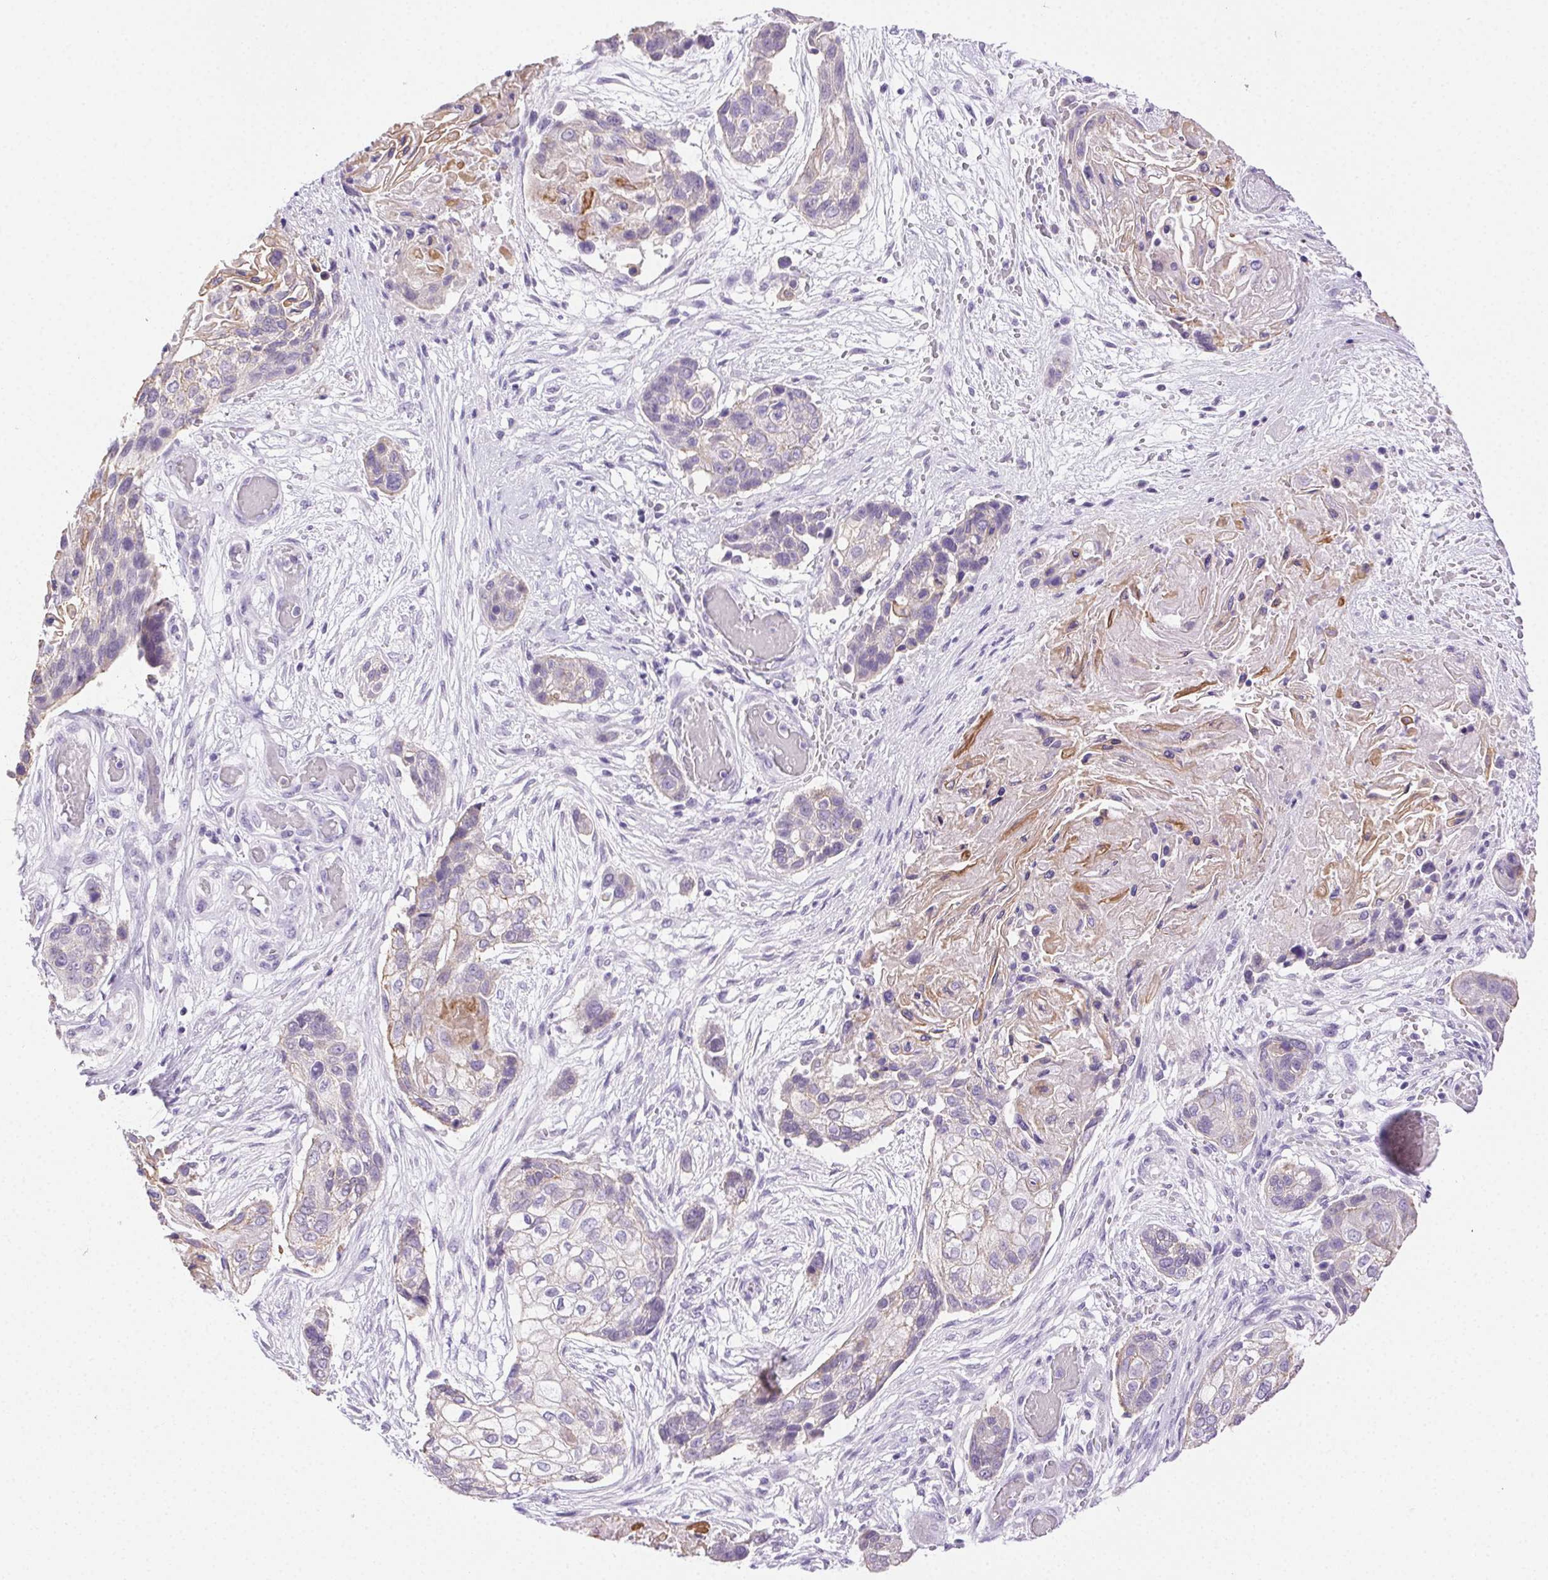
{"staining": {"intensity": "negative", "quantity": "none", "location": "none"}, "tissue": "lung cancer", "cell_type": "Tumor cells", "image_type": "cancer", "snomed": [{"axis": "morphology", "description": "Squamous cell carcinoma, NOS"}, {"axis": "topography", "description": "Lung"}], "caption": "This is an immunohistochemistry image of lung cancer. There is no staining in tumor cells.", "gene": "CLDN10", "patient": {"sex": "male", "age": 69}}